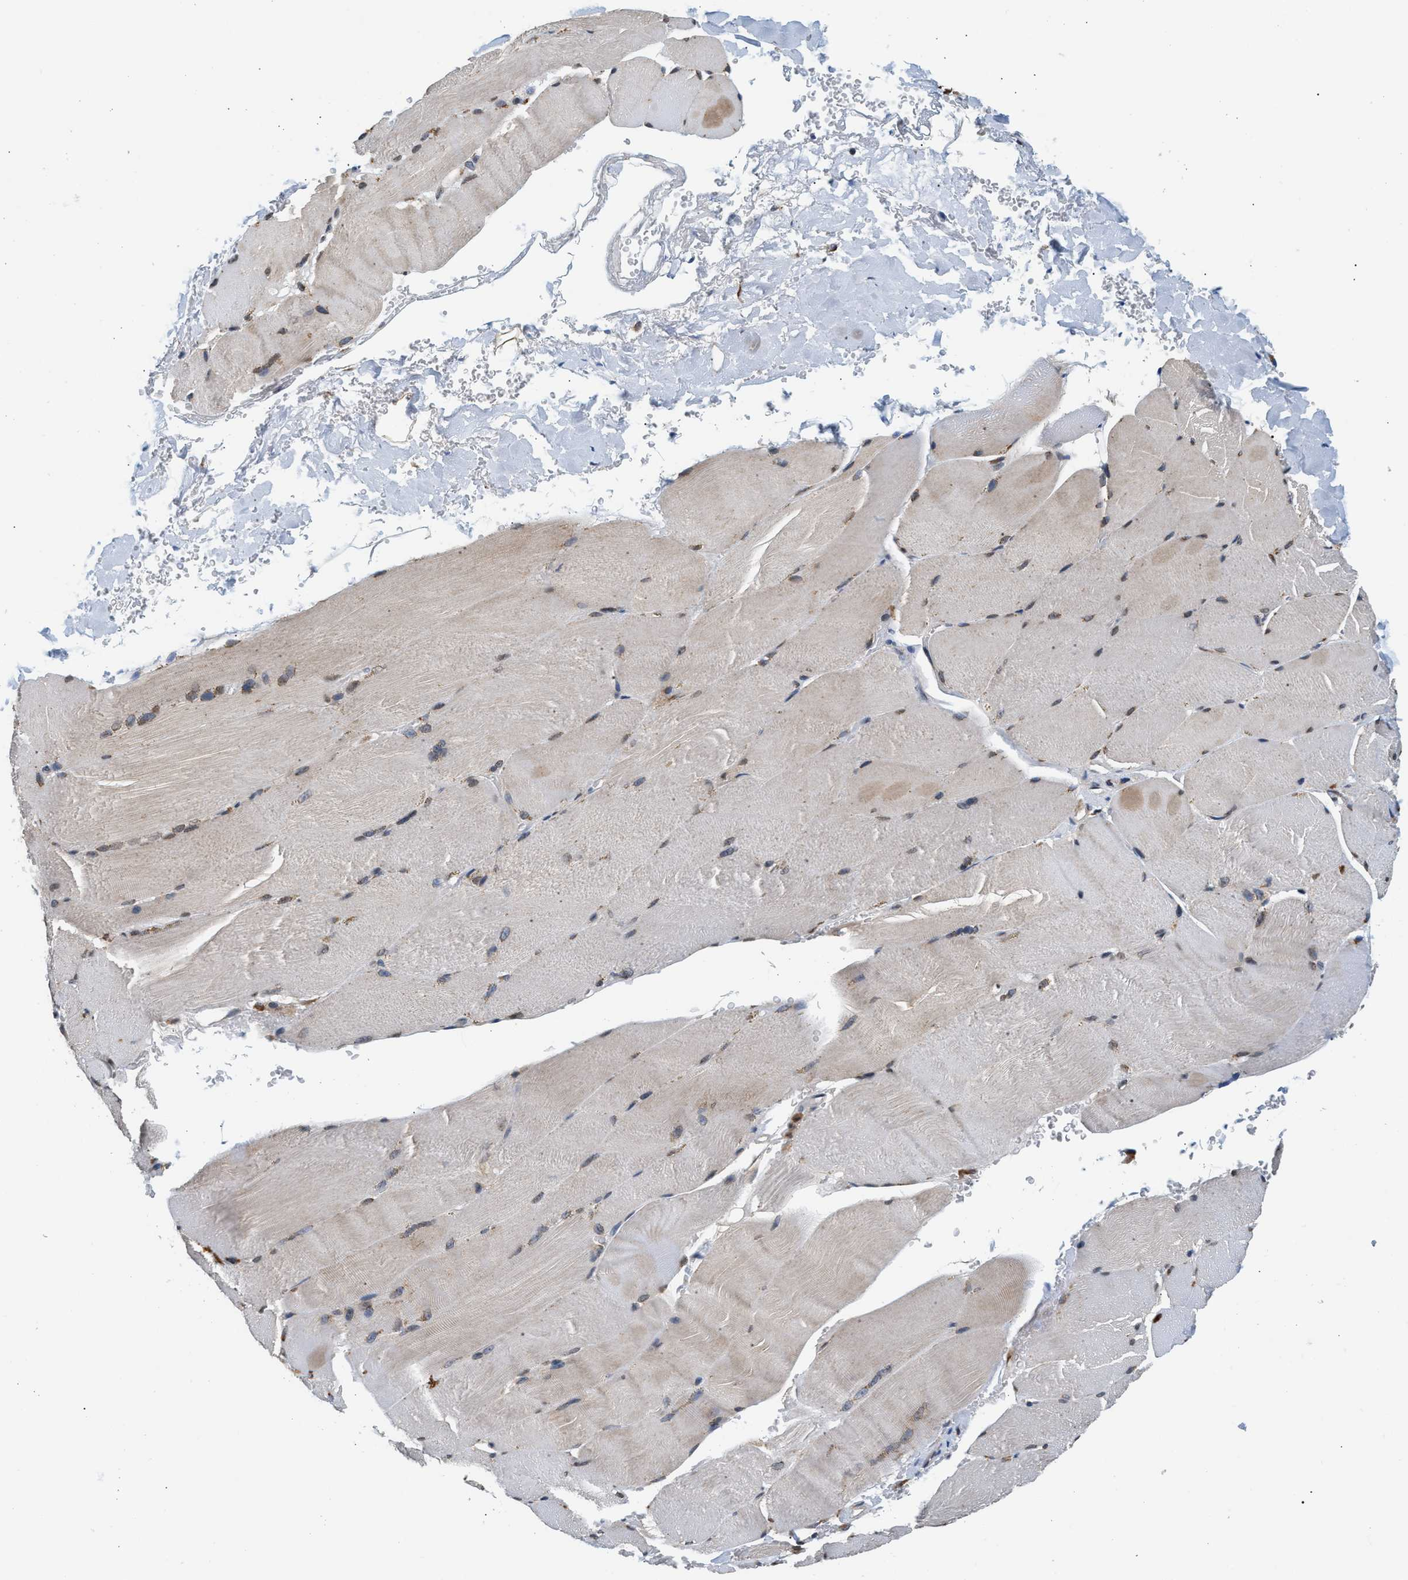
{"staining": {"intensity": "weak", "quantity": "<25%", "location": "cytoplasmic/membranous"}, "tissue": "skeletal muscle", "cell_type": "Myocytes", "image_type": "normal", "snomed": [{"axis": "morphology", "description": "Normal tissue, NOS"}, {"axis": "topography", "description": "Skin"}, {"axis": "topography", "description": "Skeletal muscle"}], "caption": "Image shows no protein positivity in myocytes of unremarkable skeletal muscle.", "gene": "KCNMB2", "patient": {"sex": "male", "age": 83}}